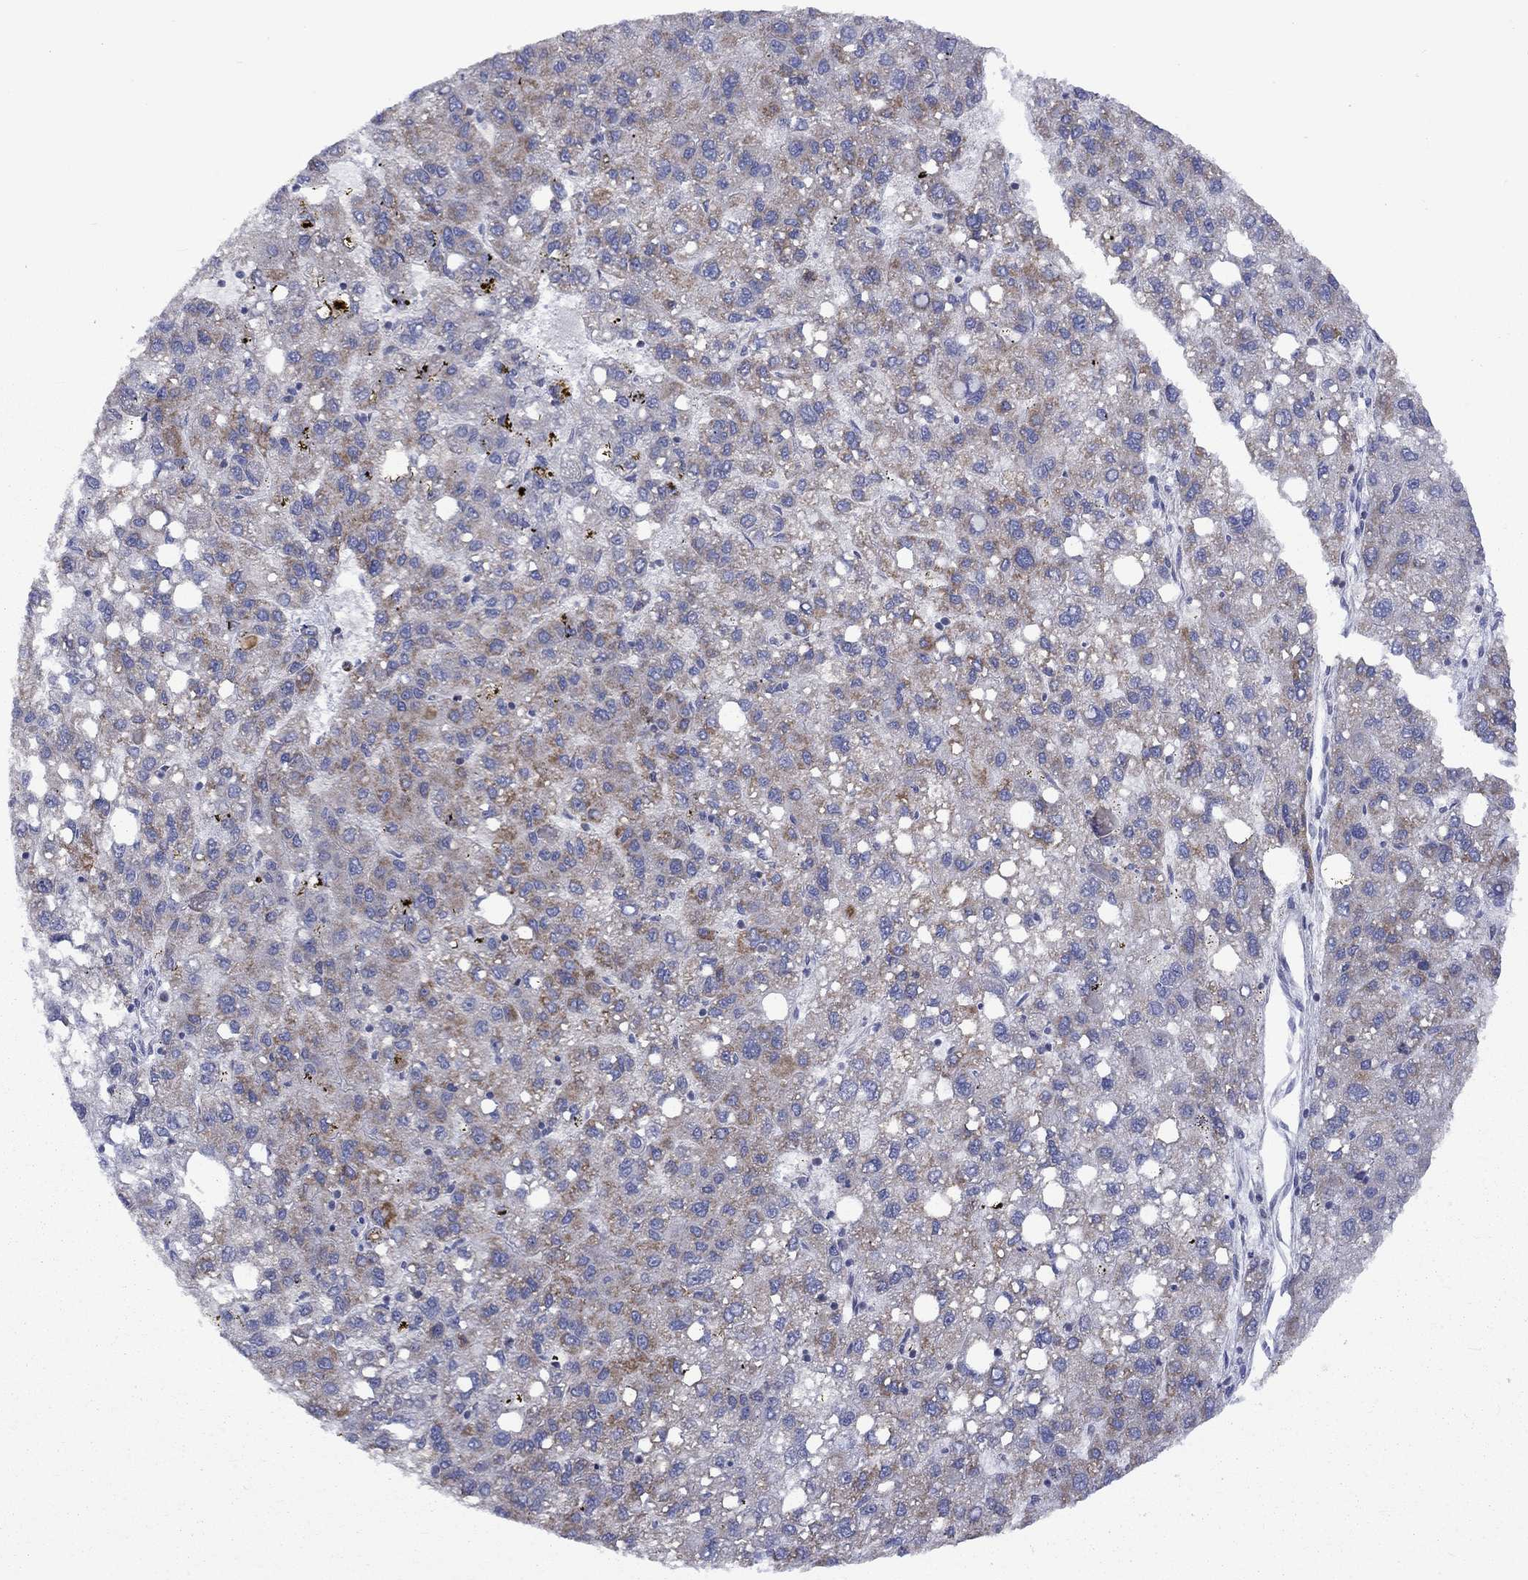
{"staining": {"intensity": "moderate", "quantity": "25%-75%", "location": "cytoplasmic/membranous"}, "tissue": "liver cancer", "cell_type": "Tumor cells", "image_type": "cancer", "snomed": [{"axis": "morphology", "description": "Carcinoma, Hepatocellular, NOS"}, {"axis": "topography", "description": "Liver"}], "caption": "Protein staining of hepatocellular carcinoma (liver) tissue exhibits moderate cytoplasmic/membranous positivity in about 25%-75% of tumor cells. The protein is shown in brown color, while the nuclei are stained blue.", "gene": "CISD1", "patient": {"sex": "female", "age": 82}}